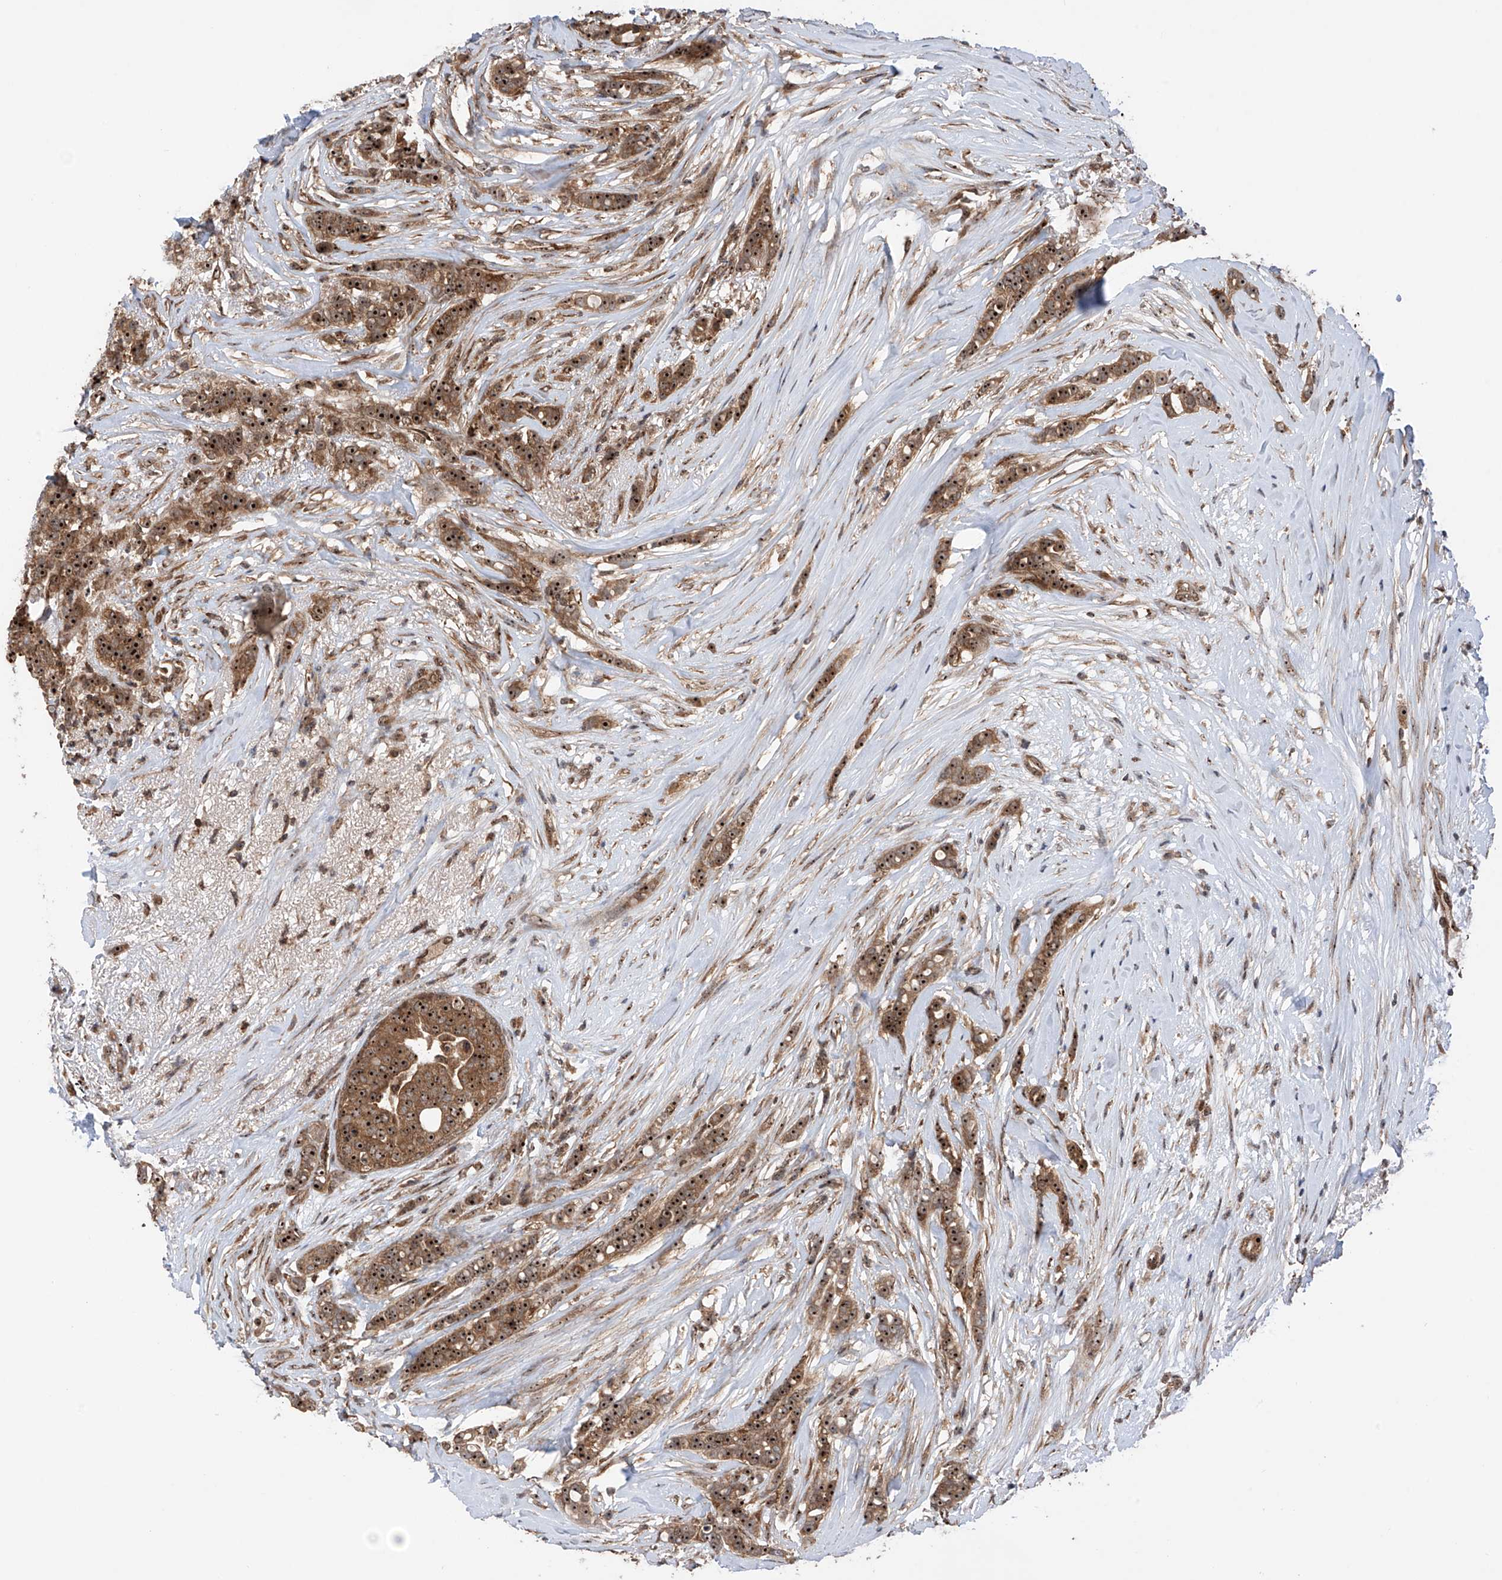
{"staining": {"intensity": "strong", "quantity": ">75%", "location": "cytoplasmic/membranous,nuclear"}, "tissue": "breast cancer", "cell_type": "Tumor cells", "image_type": "cancer", "snomed": [{"axis": "morphology", "description": "Lobular carcinoma"}, {"axis": "topography", "description": "Breast"}], "caption": "About >75% of tumor cells in human lobular carcinoma (breast) demonstrate strong cytoplasmic/membranous and nuclear protein positivity as visualized by brown immunohistochemical staining.", "gene": "C1orf131", "patient": {"sex": "female", "age": 51}}